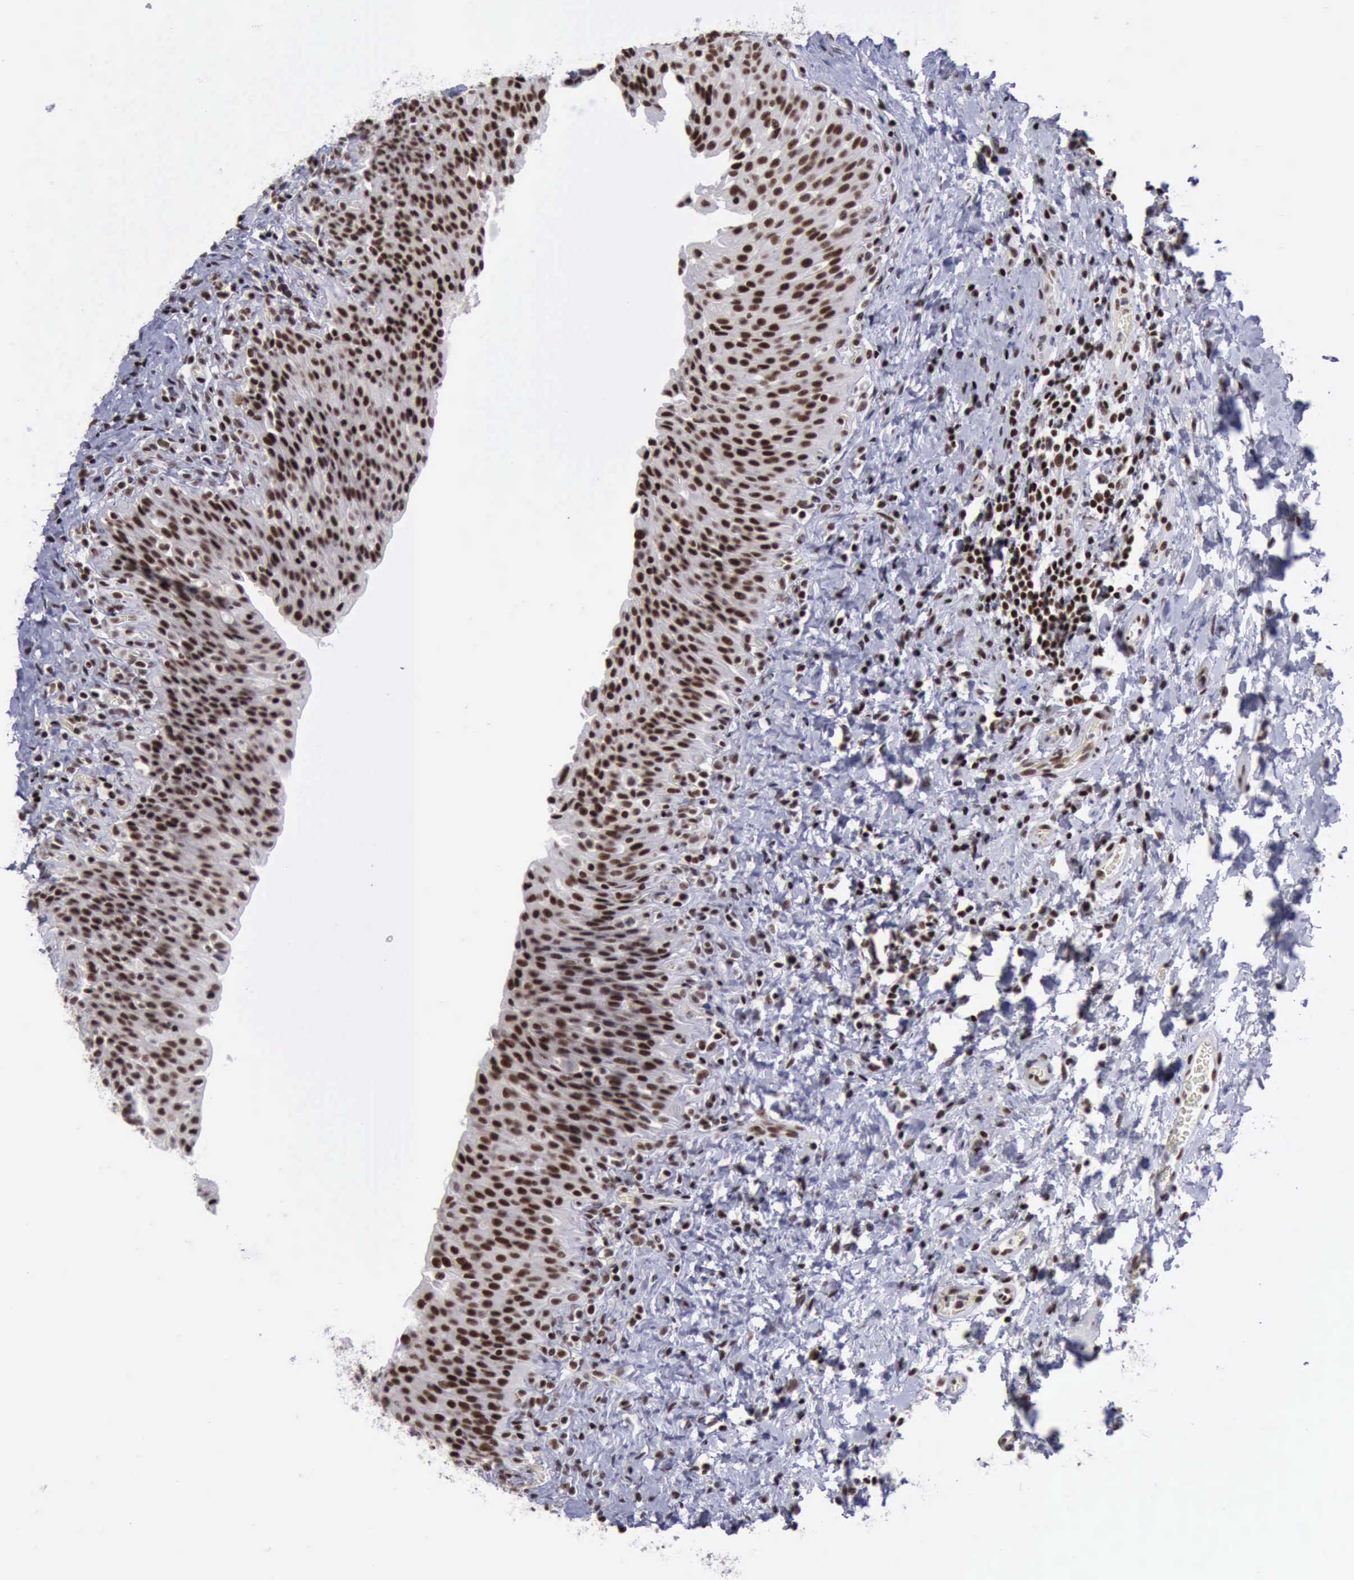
{"staining": {"intensity": "strong", "quantity": ">75%", "location": "nuclear"}, "tissue": "urinary bladder", "cell_type": "Urothelial cells", "image_type": "normal", "snomed": [{"axis": "morphology", "description": "Normal tissue, NOS"}, {"axis": "topography", "description": "Urinary bladder"}], "caption": "Urinary bladder stained for a protein (brown) demonstrates strong nuclear positive expression in approximately >75% of urothelial cells.", "gene": "YY1", "patient": {"sex": "male", "age": 51}}